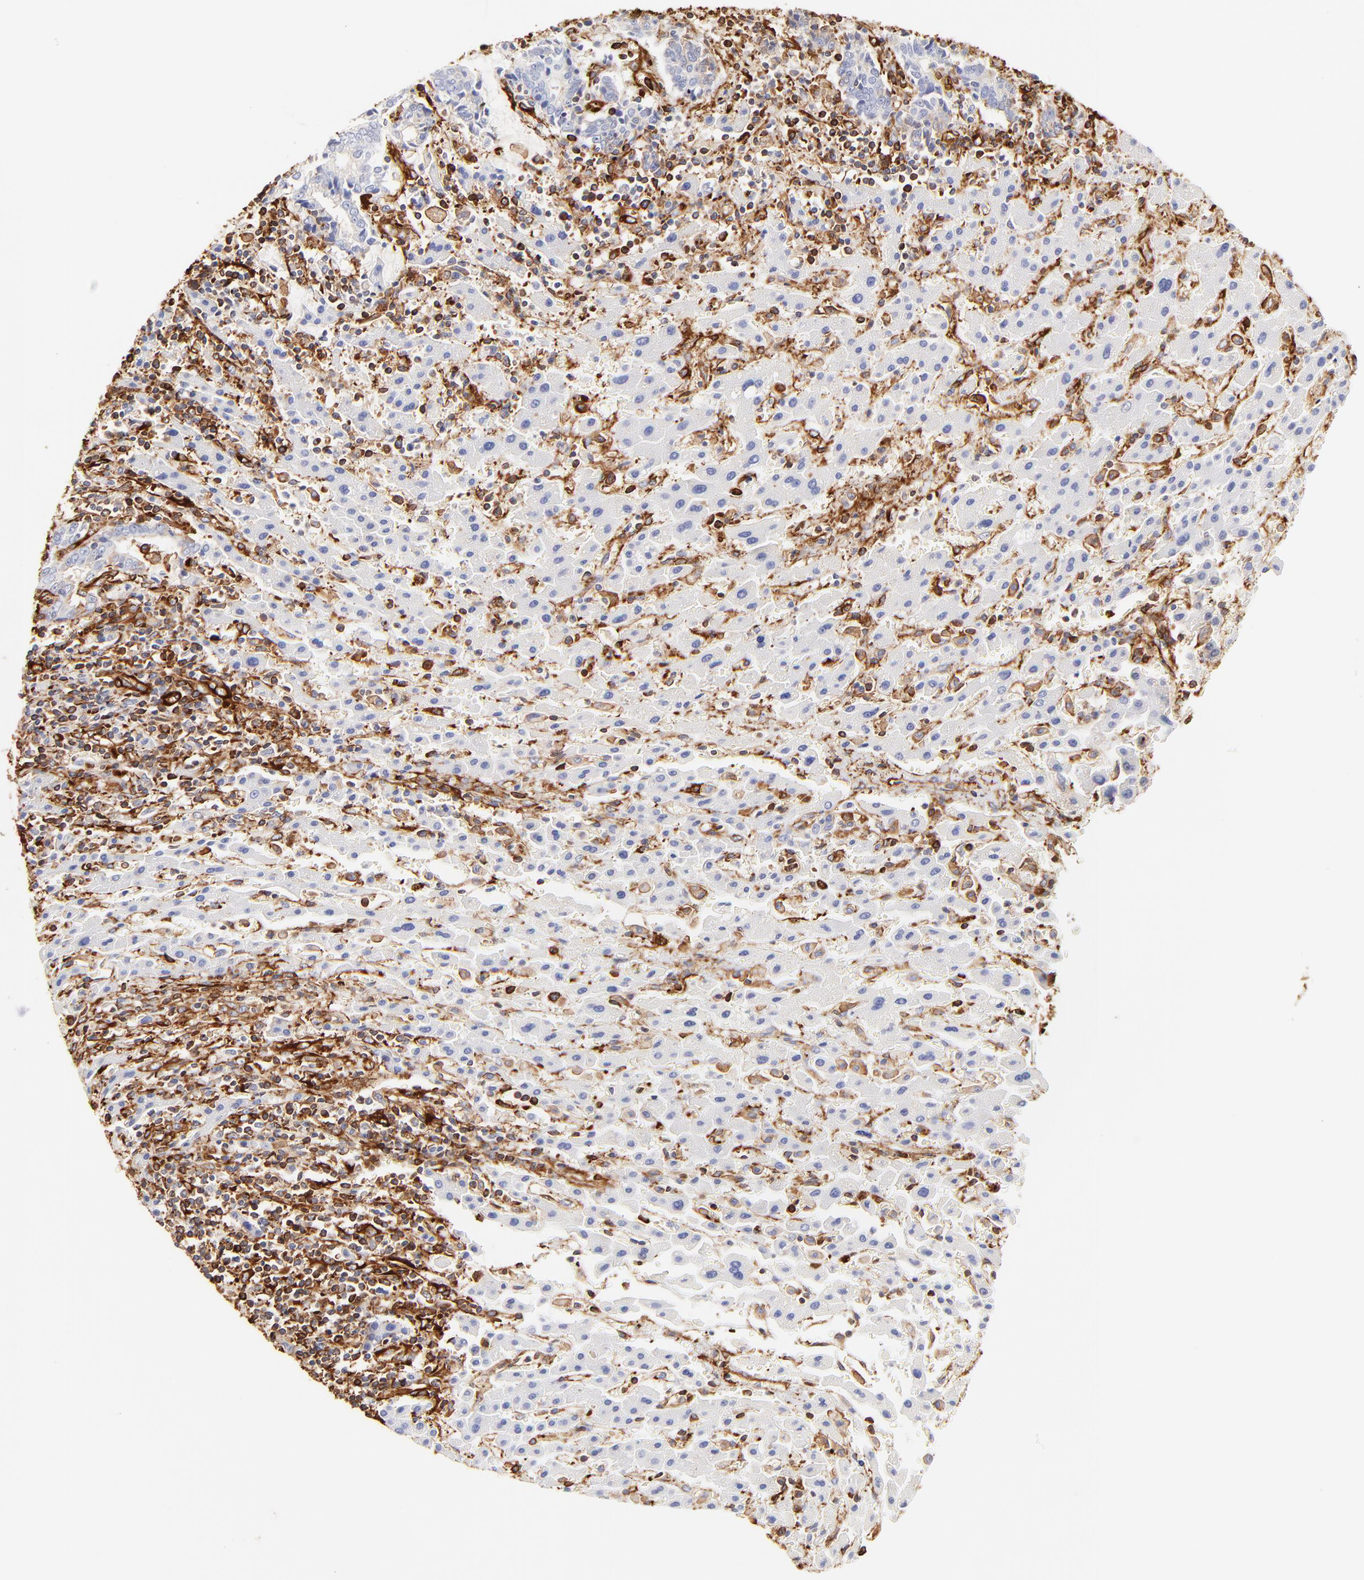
{"staining": {"intensity": "weak", "quantity": "<25%", "location": "cytoplasmic/membranous"}, "tissue": "liver cancer", "cell_type": "Tumor cells", "image_type": "cancer", "snomed": [{"axis": "morphology", "description": "Cholangiocarcinoma"}, {"axis": "topography", "description": "Liver"}], "caption": "DAB (3,3'-diaminobenzidine) immunohistochemical staining of human liver cancer demonstrates no significant expression in tumor cells.", "gene": "FLNA", "patient": {"sex": "male", "age": 57}}